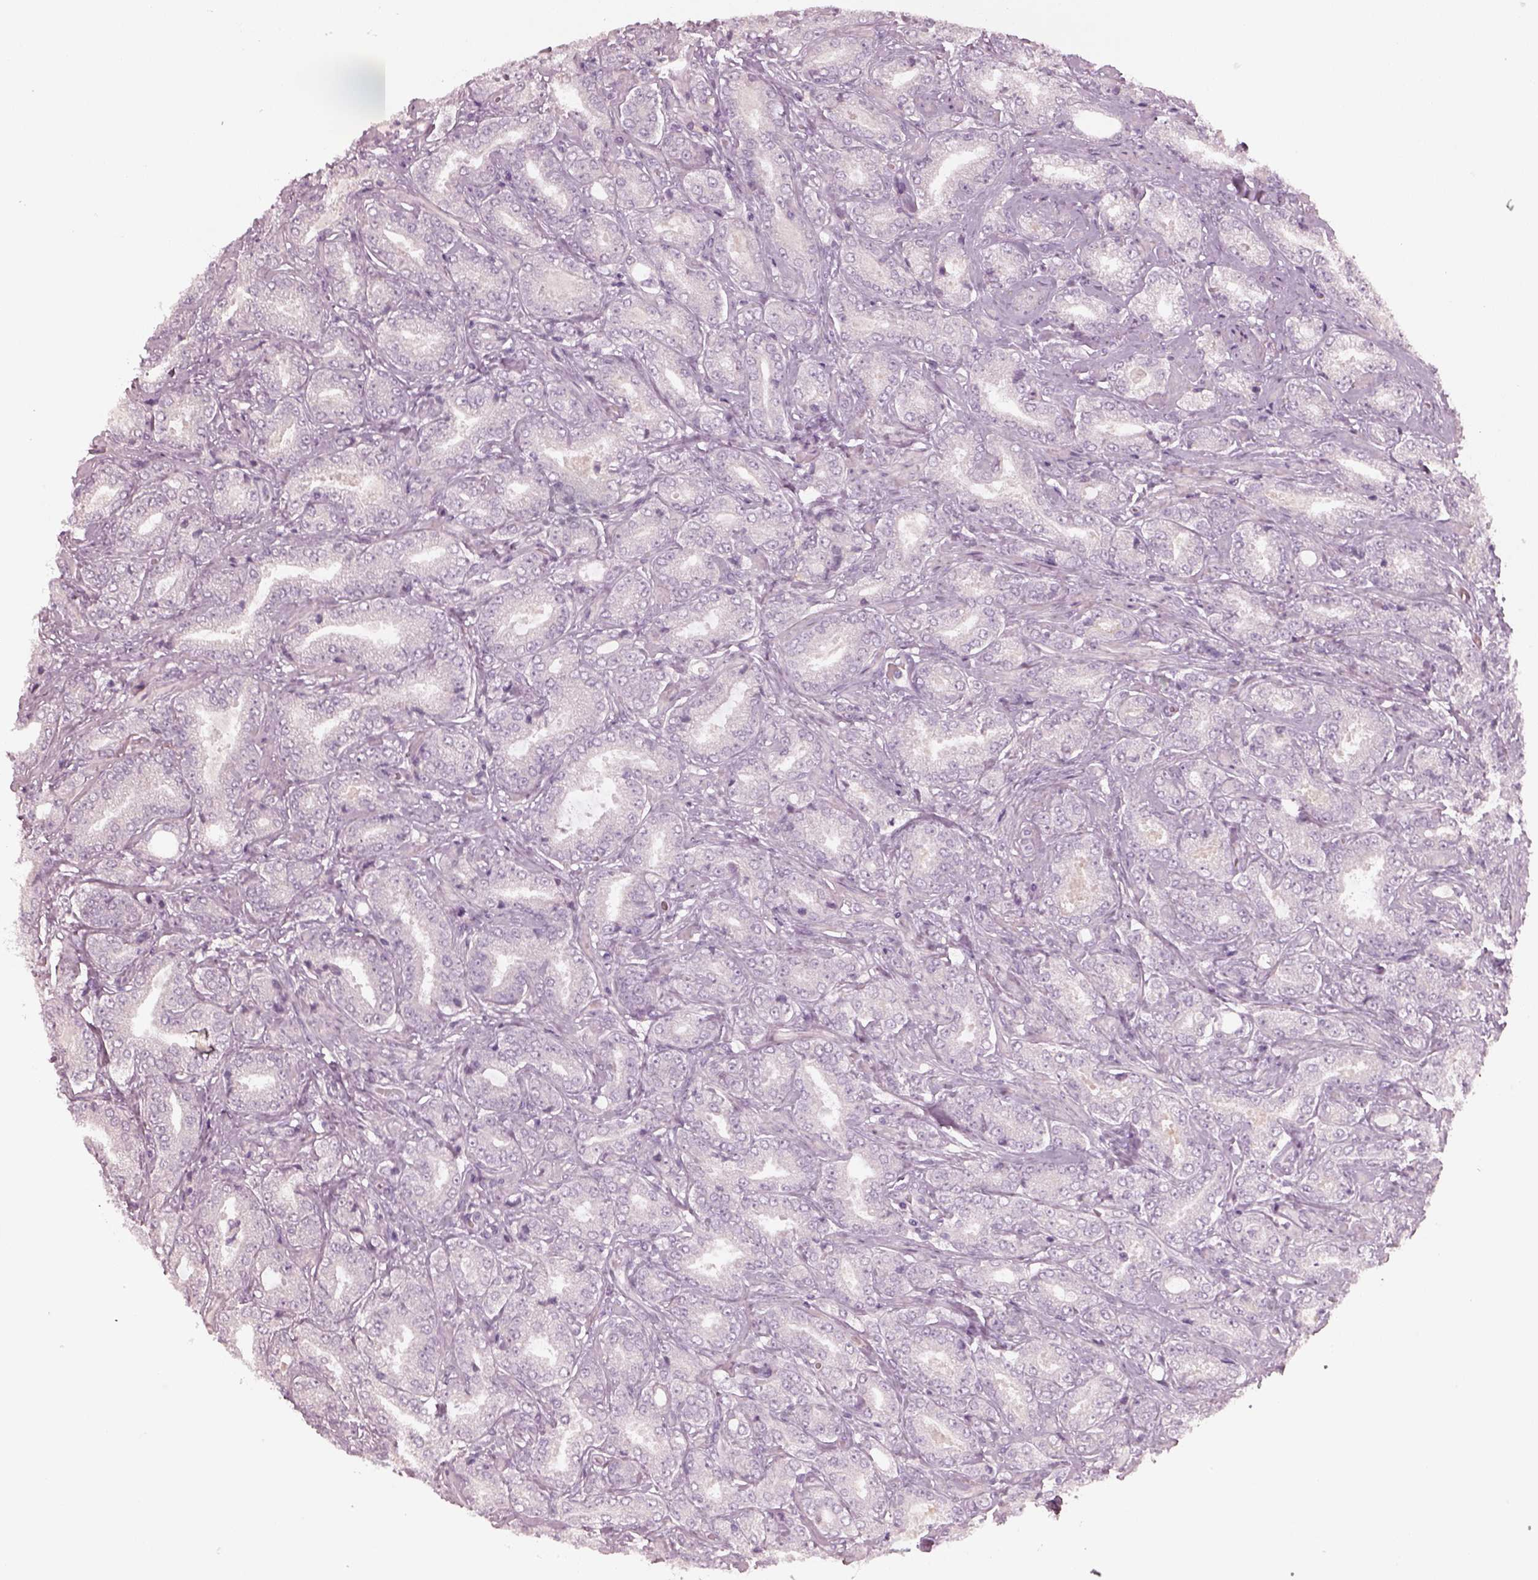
{"staining": {"intensity": "negative", "quantity": "none", "location": "none"}, "tissue": "prostate cancer", "cell_type": "Tumor cells", "image_type": "cancer", "snomed": [{"axis": "morphology", "description": "Adenocarcinoma, NOS"}, {"axis": "topography", "description": "Prostate"}], "caption": "Tumor cells are negative for protein expression in human prostate cancer.", "gene": "SPATA6L", "patient": {"sex": "male", "age": 64}}